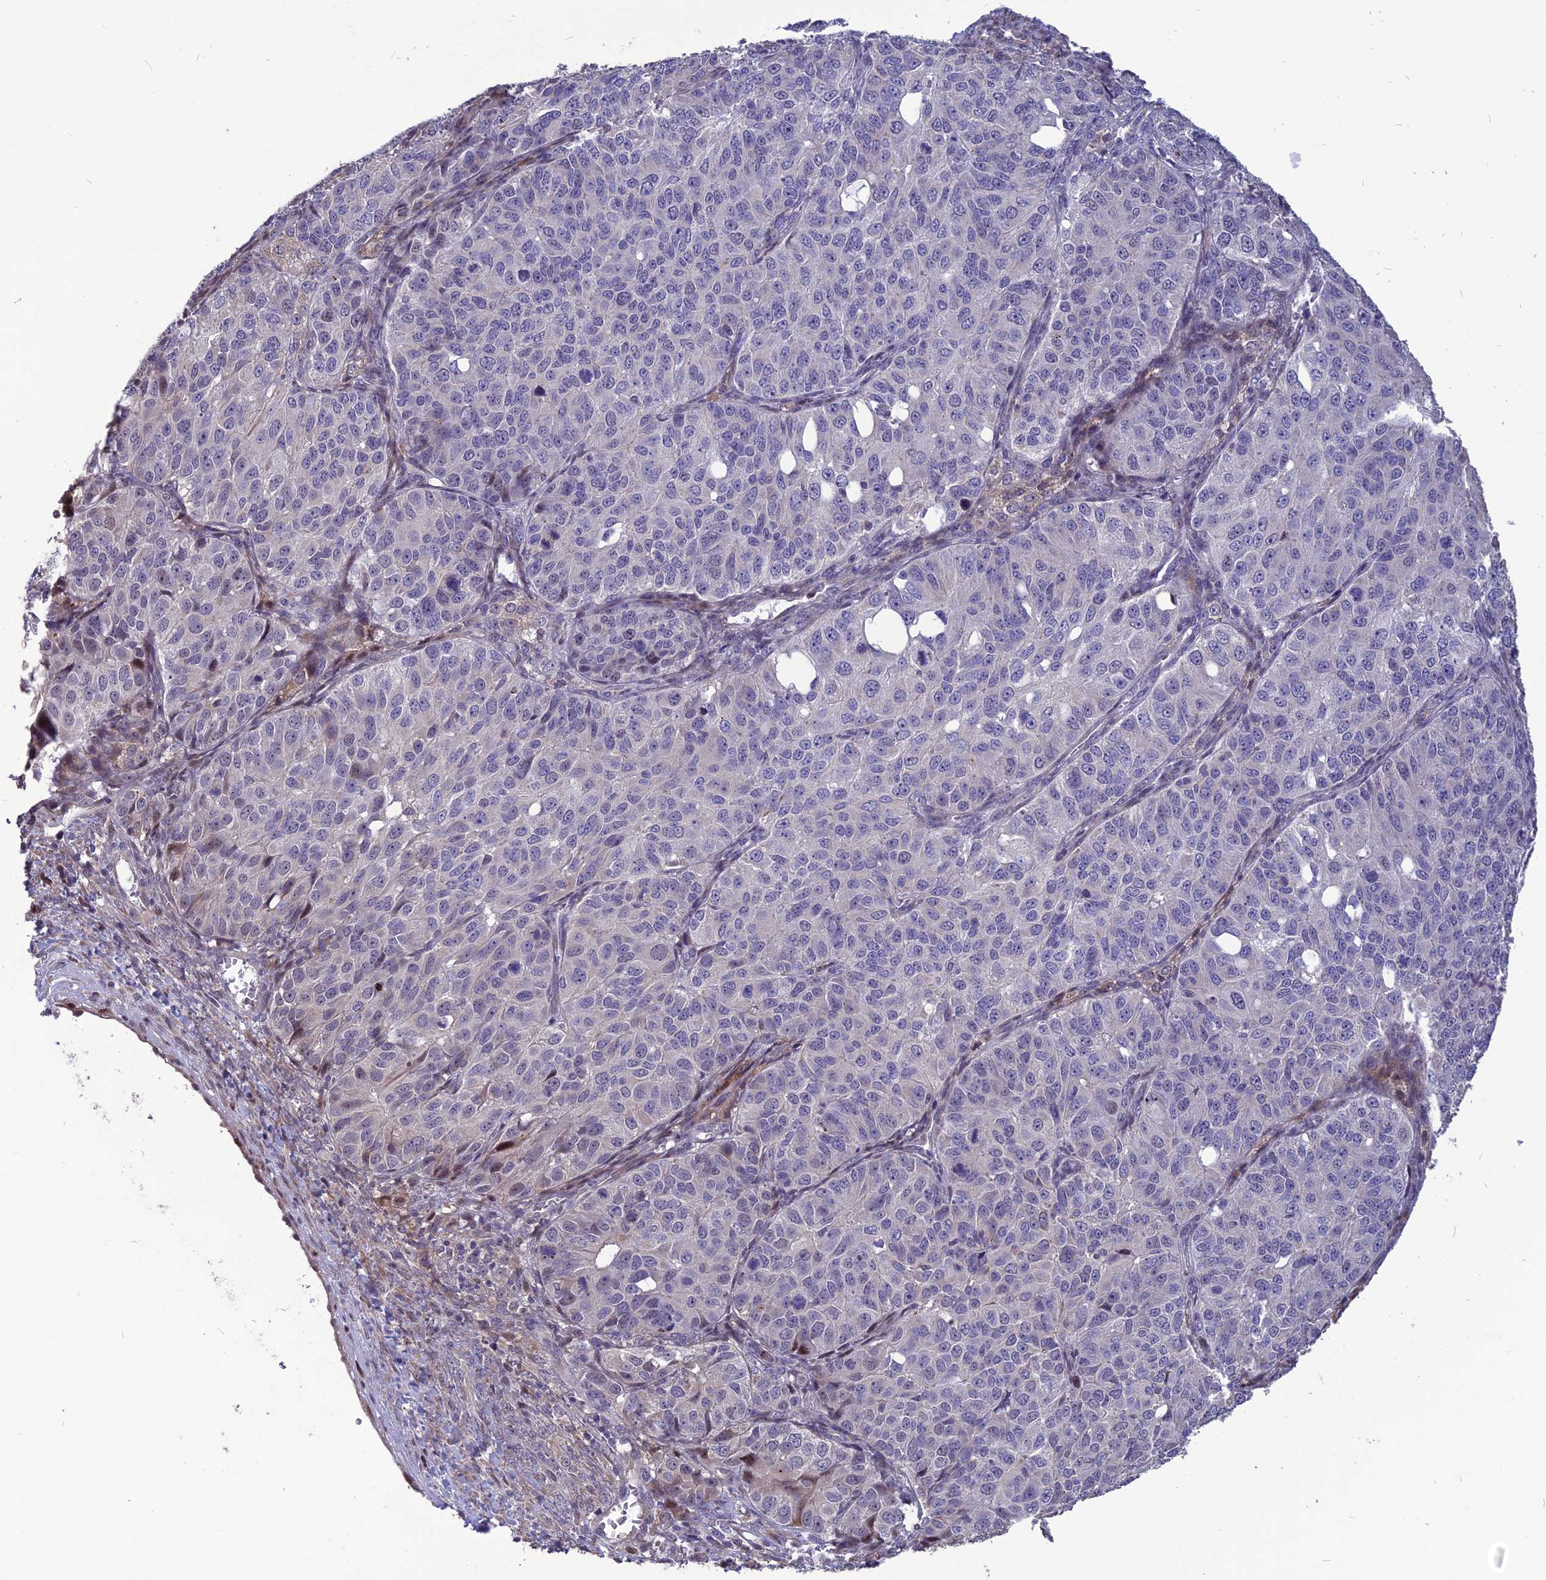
{"staining": {"intensity": "negative", "quantity": "none", "location": "none"}, "tissue": "ovarian cancer", "cell_type": "Tumor cells", "image_type": "cancer", "snomed": [{"axis": "morphology", "description": "Carcinoma, endometroid"}, {"axis": "topography", "description": "Ovary"}], "caption": "Immunohistochemistry (IHC) of human ovarian cancer shows no staining in tumor cells.", "gene": "SPG21", "patient": {"sex": "female", "age": 51}}